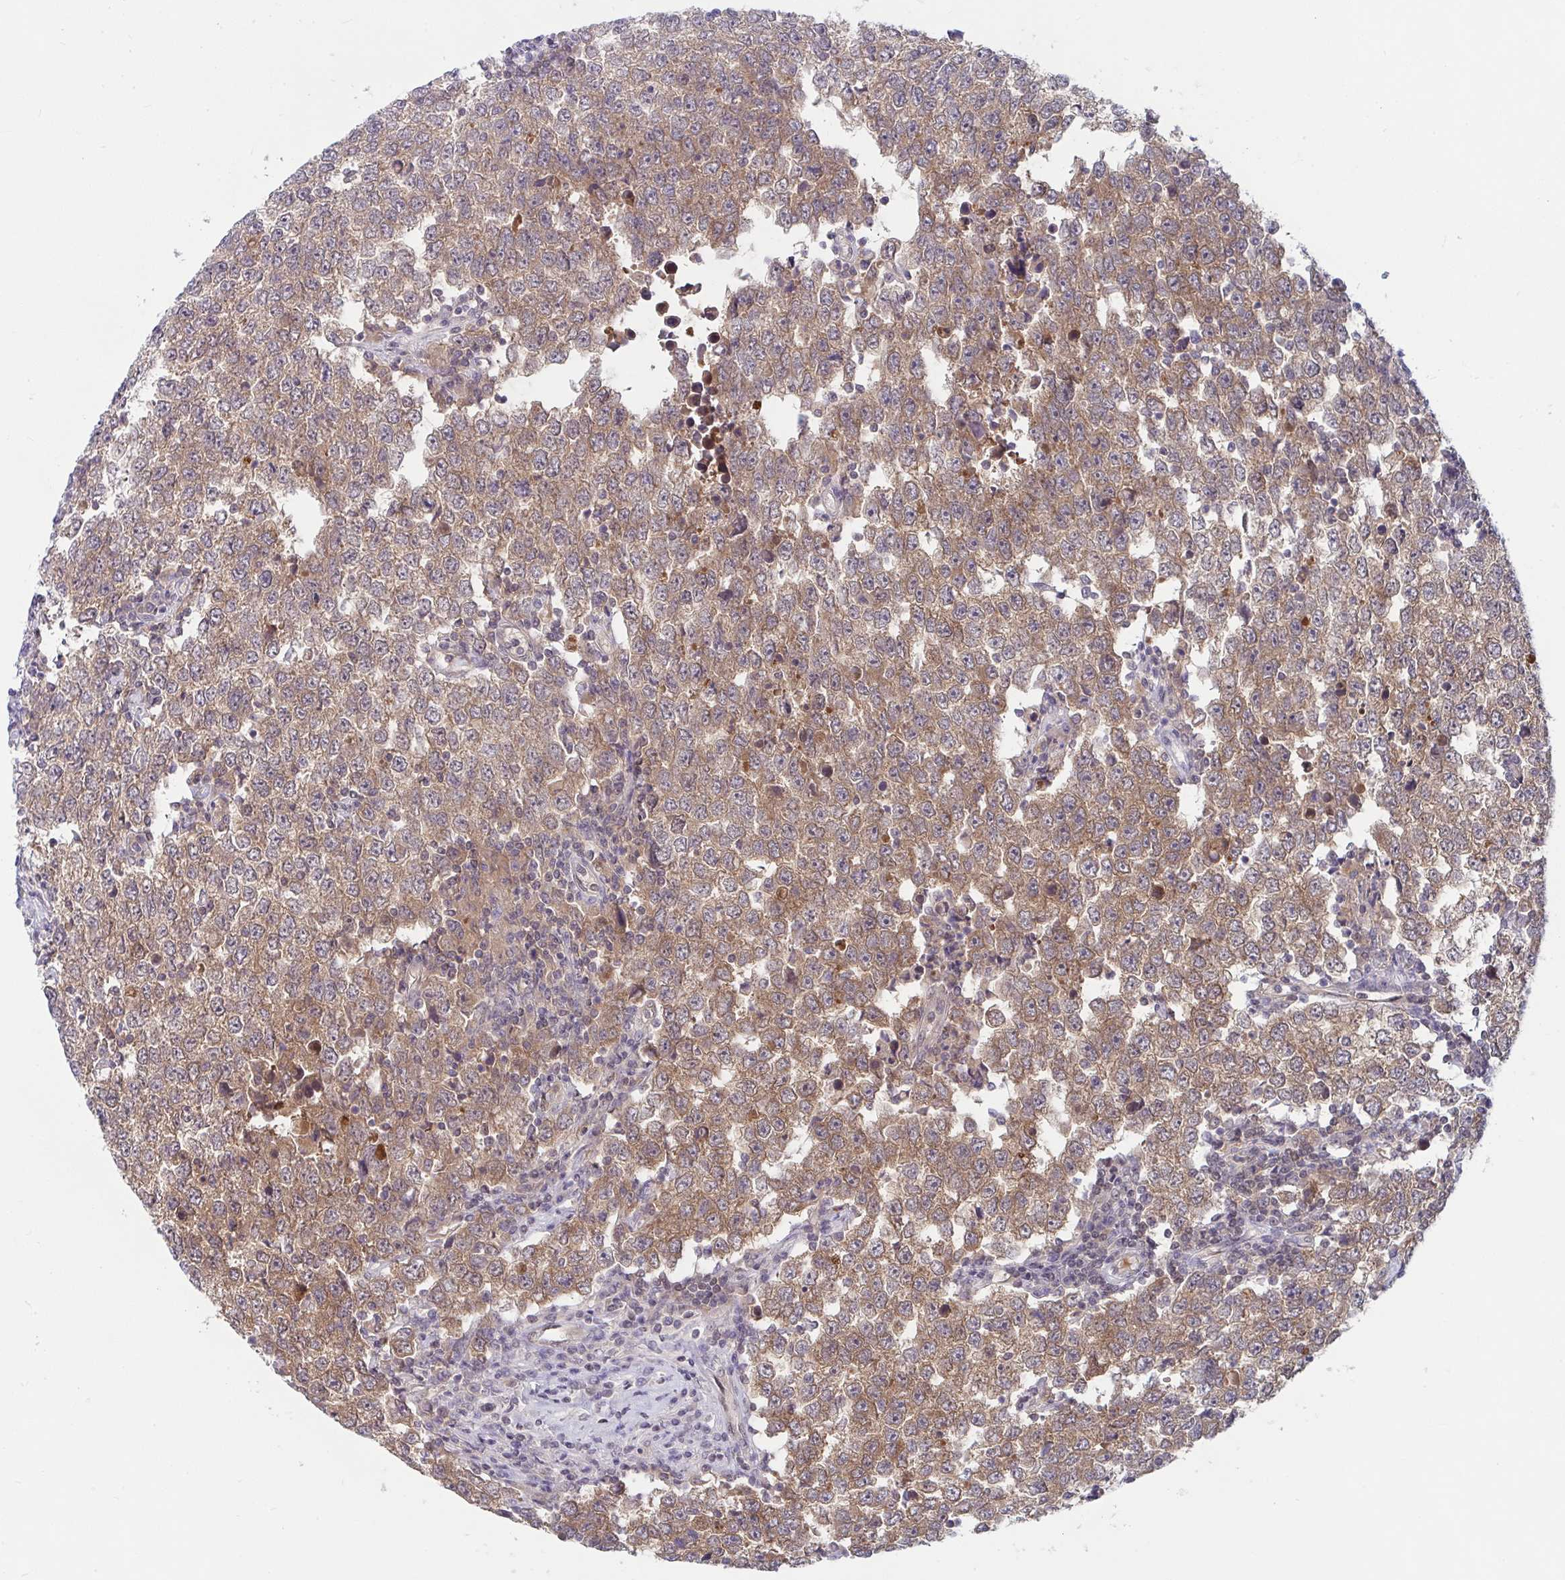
{"staining": {"intensity": "moderate", "quantity": ">75%", "location": "cytoplasmic/membranous"}, "tissue": "testis cancer", "cell_type": "Tumor cells", "image_type": "cancer", "snomed": [{"axis": "morphology", "description": "Seminoma, NOS"}, {"axis": "morphology", "description": "Carcinoma, Embryonal, NOS"}, {"axis": "topography", "description": "Testis"}], "caption": "Tumor cells exhibit medium levels of moderate cytoplasmic/membranous expression in approximately >75% of cells in testis cancer (embryonal carcinoma).", "gene": "TSN", "patient": {"sex": "male", "age": 28}}